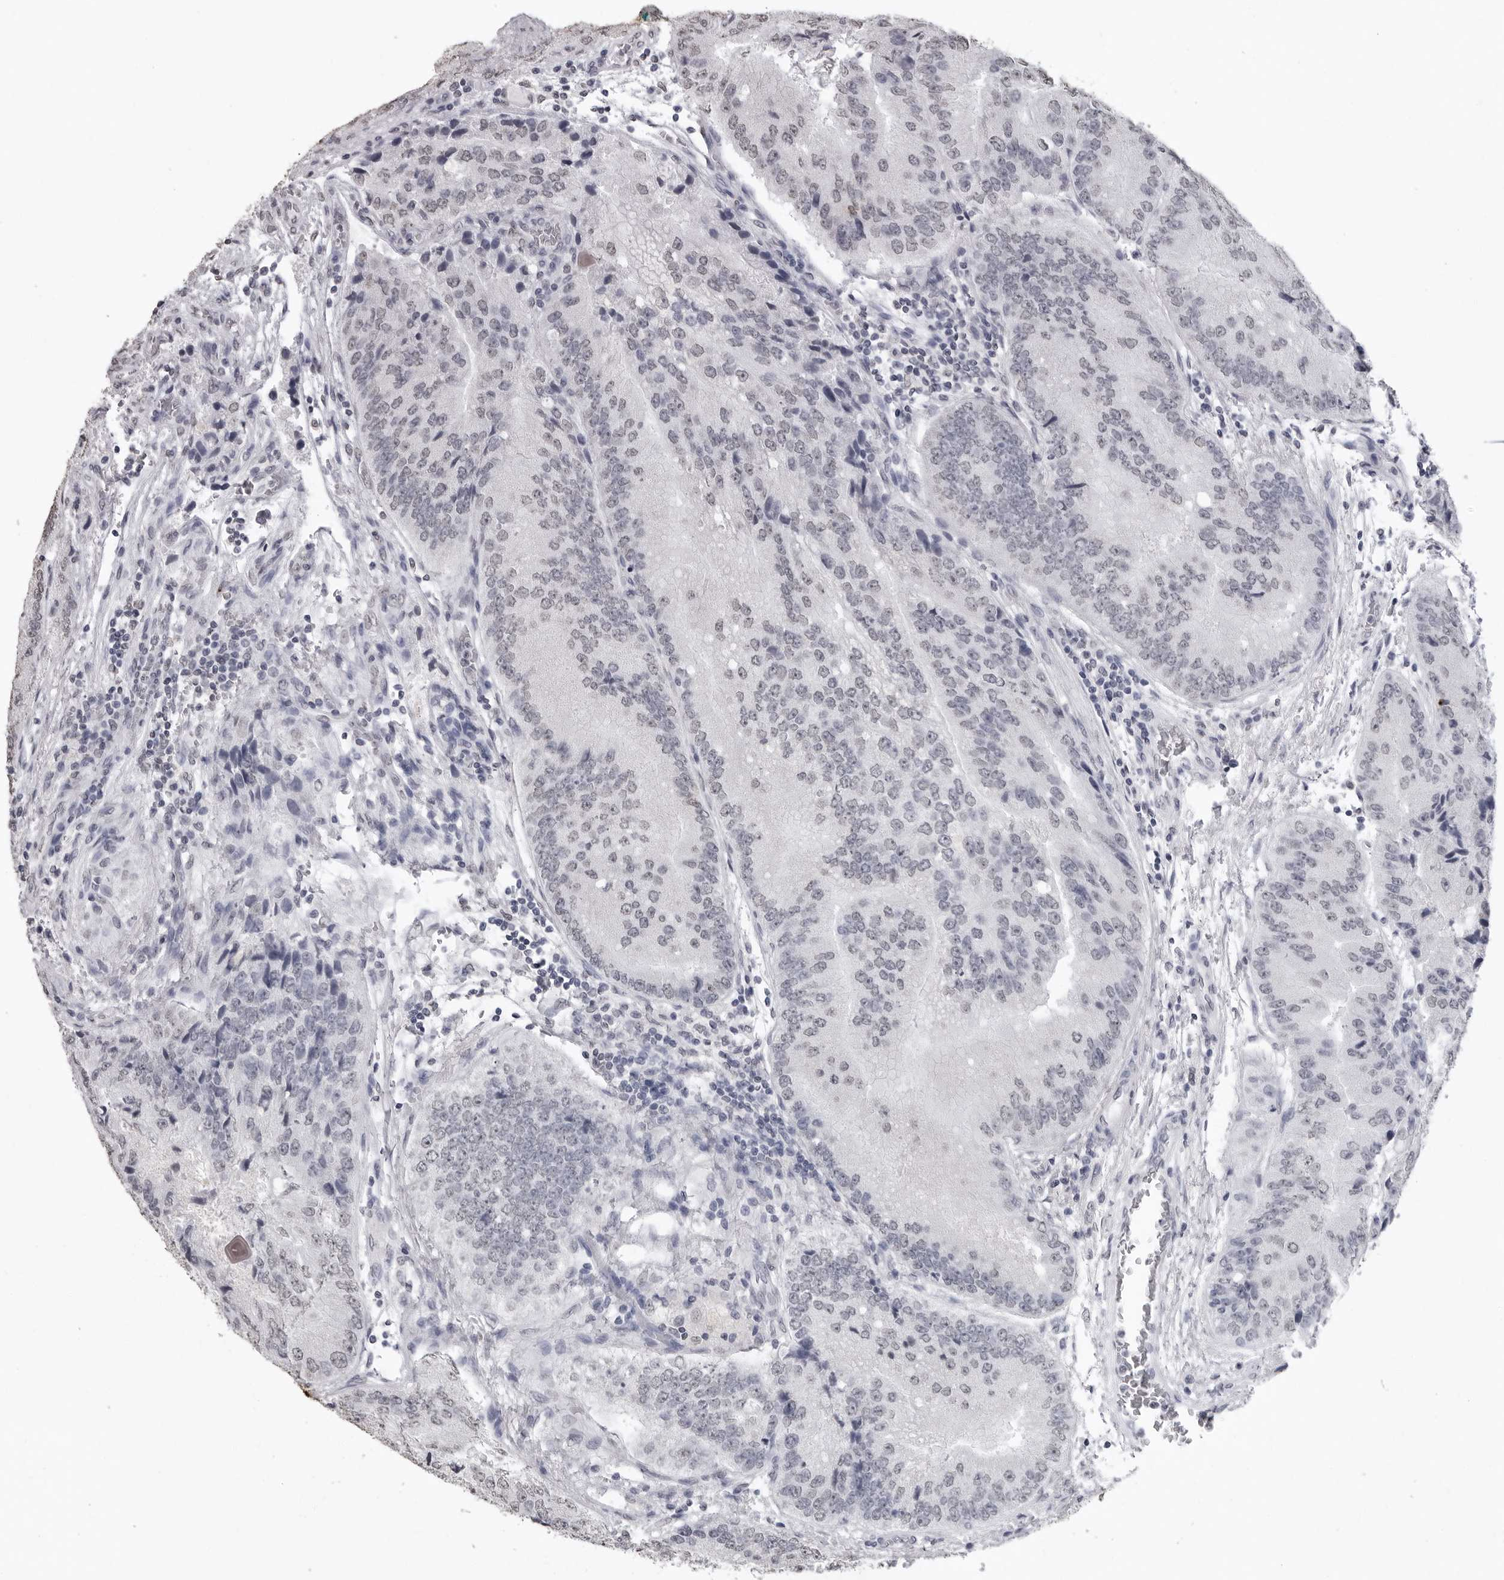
{"staining": {"intensity": "weak", "quantity": "<25%", "location": "nuclear"}, "tissue": "prostate cancer", "cell_type": "Tumor cells", "image_type": "cancer", "snomed": [{"axis": "morphology", "description": "Adenocarcinoma, High grade"}, {"axis": "topography", "description": "Prostate"}], "caption": "Prostate cancer (high-grade adenocarcinoma) was stained to show a protein in brown. There is no significant positivity in tumor cells.", "gene": "HEPACAM", "patient": {"sex": "male", "age": 70}}